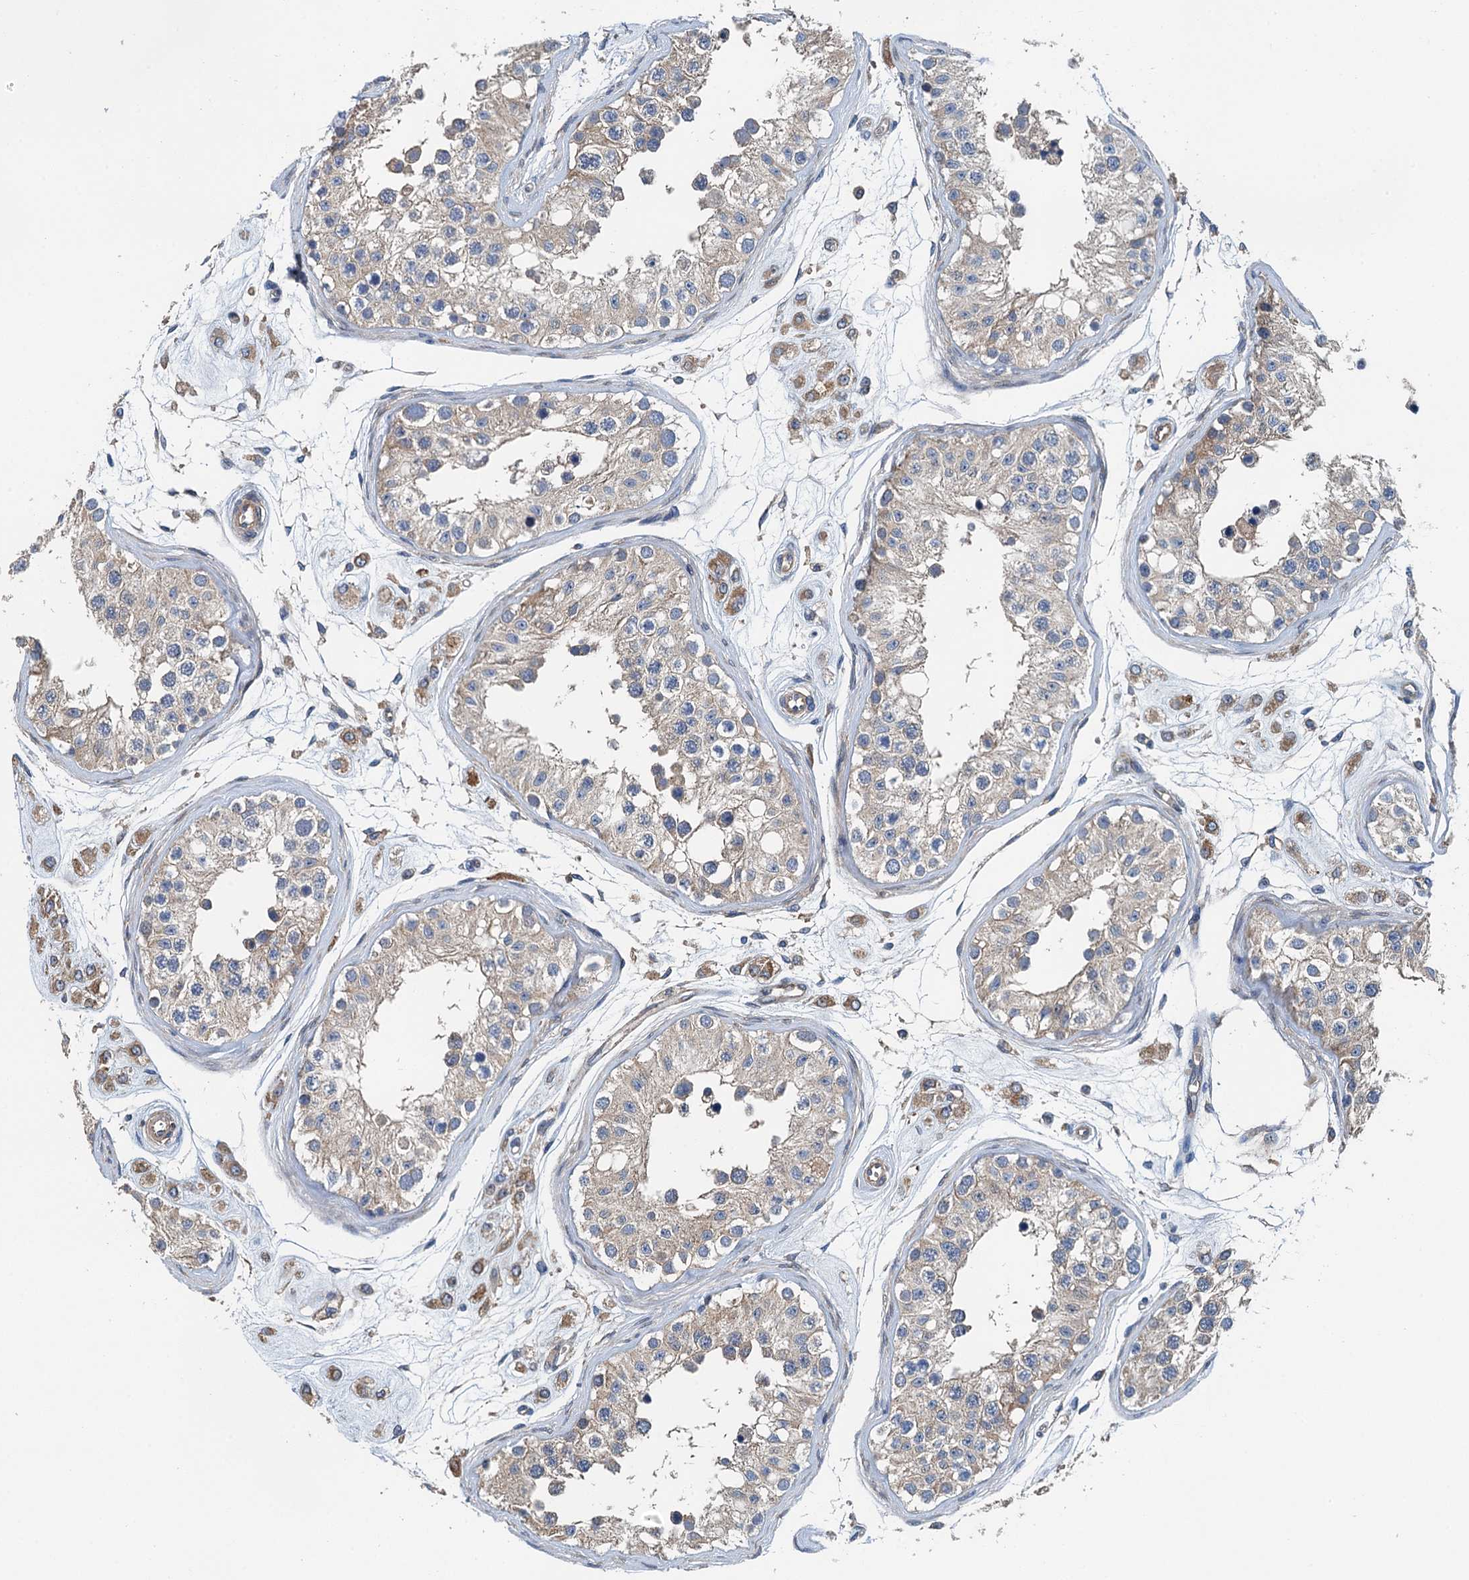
{"staining": {"intensity": "moderate", "quantity": "<25%", "location": "cytoplasmic/membranous"}, "tissue": "testis", "cell_type": "Cells in seminiferous ducts", "image_type": "normal", "snomed": [{"axis": "morphology", "description": "Normal tissue, NOS"}, {"axis": "morphology", "description": "Adenocarcinoma, metastatic, NOS"}, {"axis": "topography", "description": "Testis"}], "caption": "A histopathology image of human testis stained for a protein exhibits moderate cytoplasmic/membranous brown staining in cells in seminiferous ducts. The staining was performed using DAB to visualize the protein expression in brown, while the nuclei were stained in blue with hematoxylin (Magnification: 20x).", "gene": "PPP1R14D", "patient": {"sex": "male", "age": 26}}